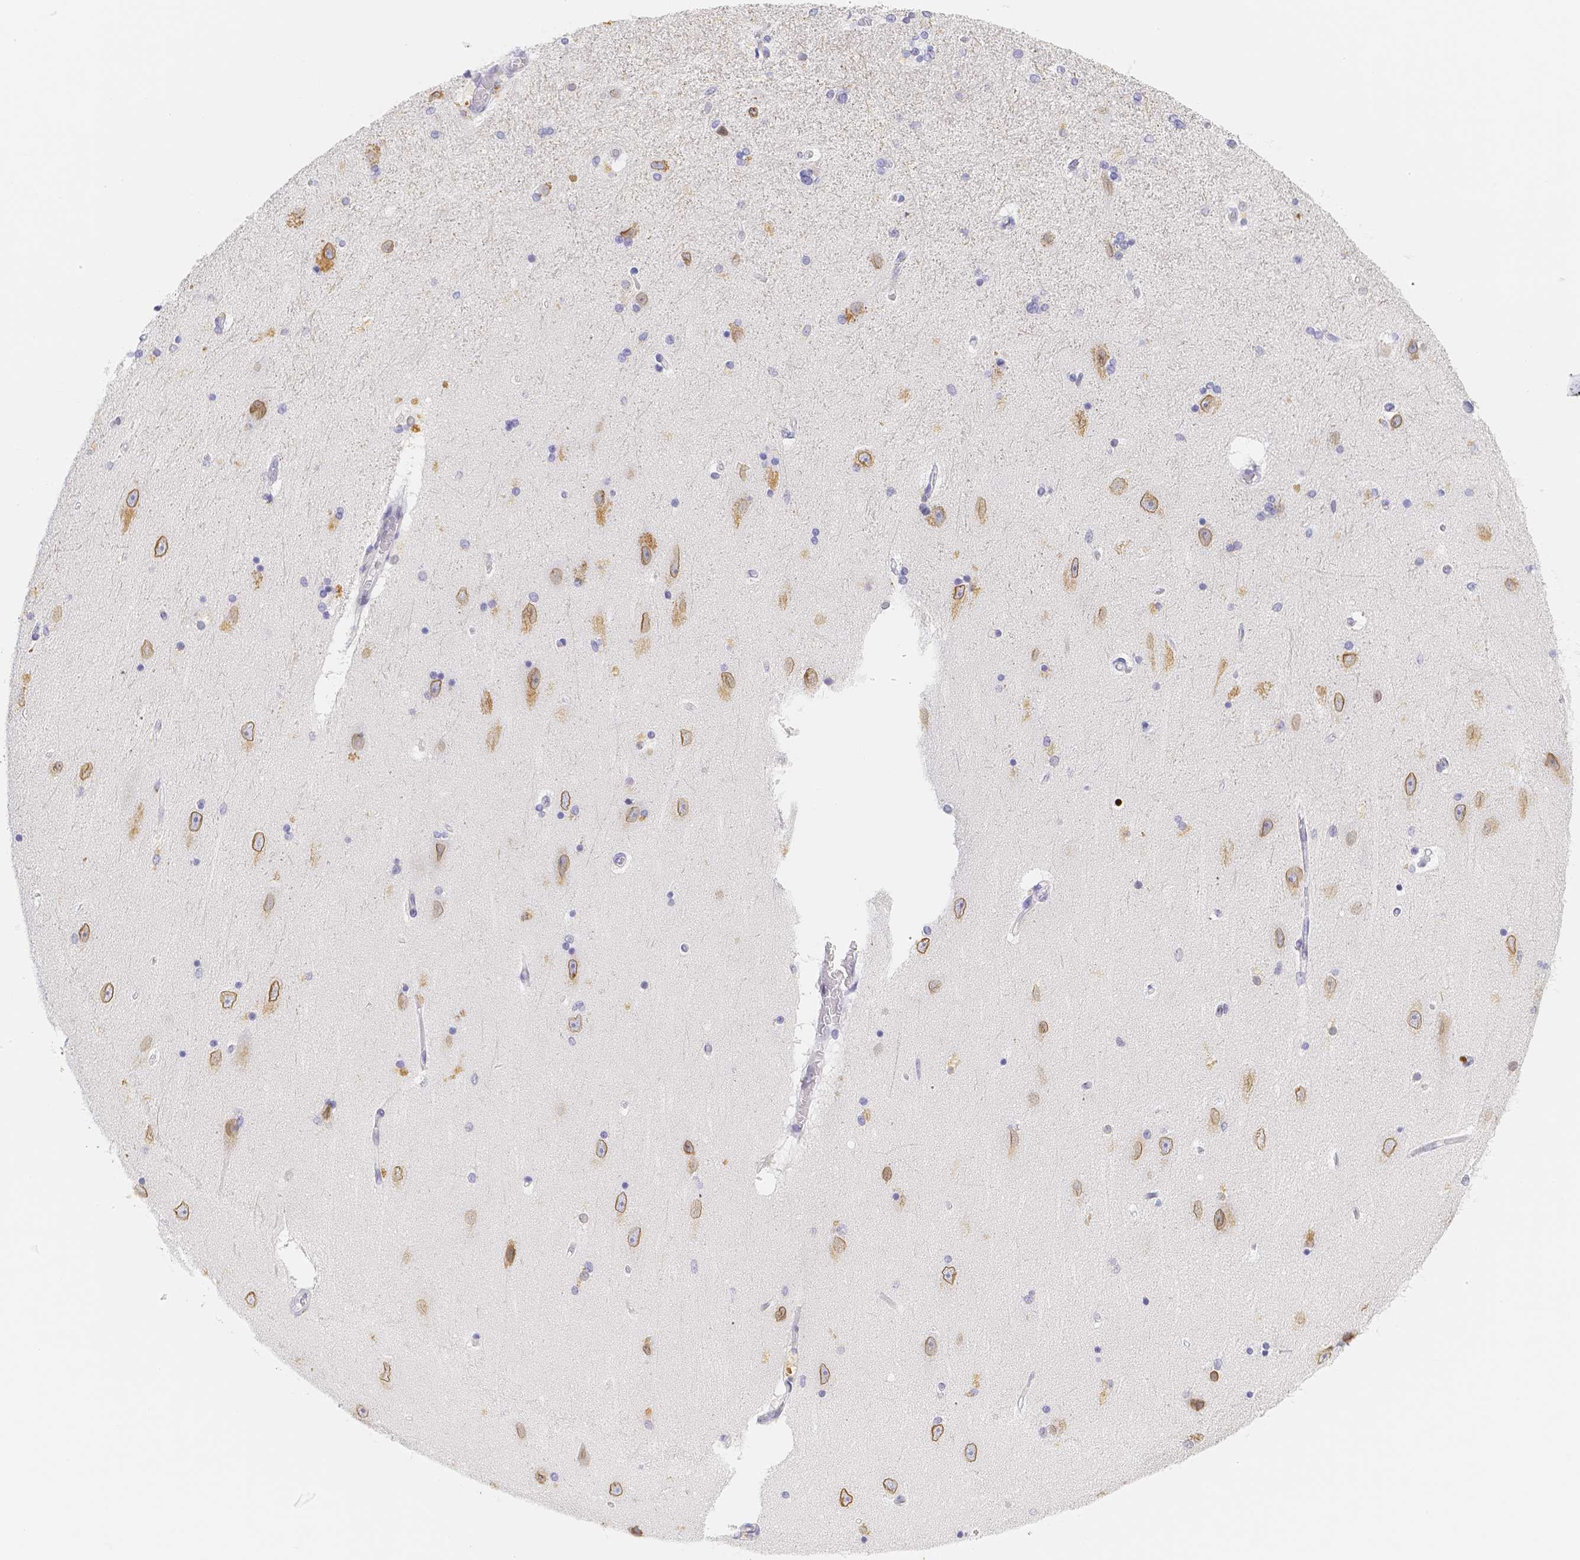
{"staining": {"intensity": "negative", "quantity": "none", "location": "none"}, "tissue": "hippocampus", "cell_type": "Glial cells", "image_type": "normal", "snomed": [{"axis": "morphology", "description": "Normal tissue, NOS"}, {"axis": "topography", "description": "Hippocampus"}], "caption": "A histopathology image of hippocampus stained for a protein displays no brown staining in glial cells. (Stains: DAB (3,3'-diaminobenzidine) IHC with hematoxylin counter stain, Microscopy: brightfield microscopy at high magnification).", "gene": "PADI4", "patient": {"sex": "female", "age": 54}}